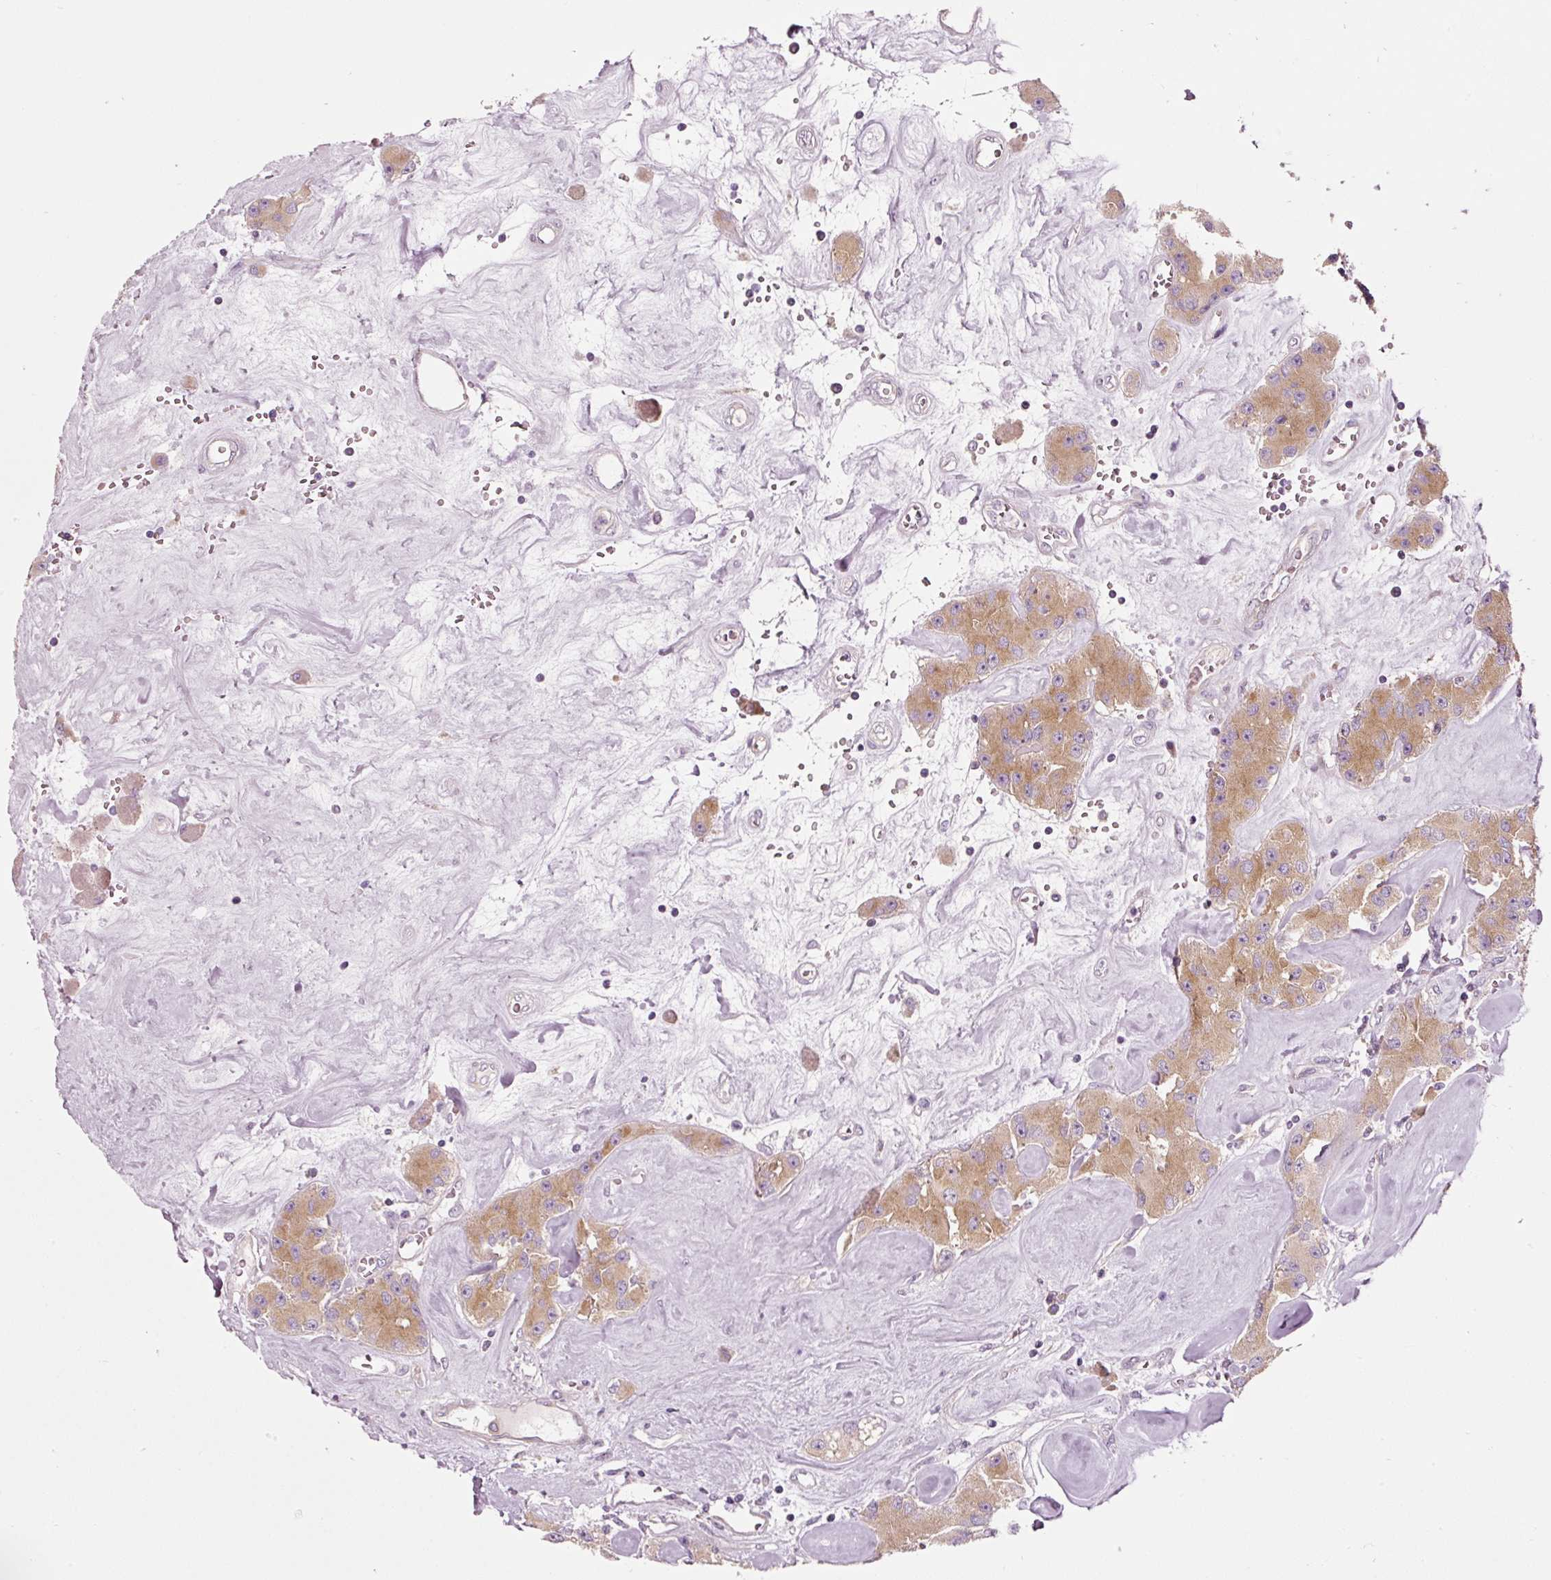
{"staining": {"intensity": "moderate", "quantity": ">75%", "location": "cytoplasmic/membranous"}, "tissue": "carcinoid", "cell_type": "Tumor cells", "image_type": "cancer", "snomed": [{"axis": "morphology", "description": "Carcinoid, malignant, NOS"}, {"axis": "topography", "description": "Pancreas"}], "caption": "Carcinoid stained with a brown dye shows moderate cytoplasmic/membranous positive expression in approximately >75% of tumor cells.", "gene": "NAPA", "patient": {"sex": "male", "age": 41}}